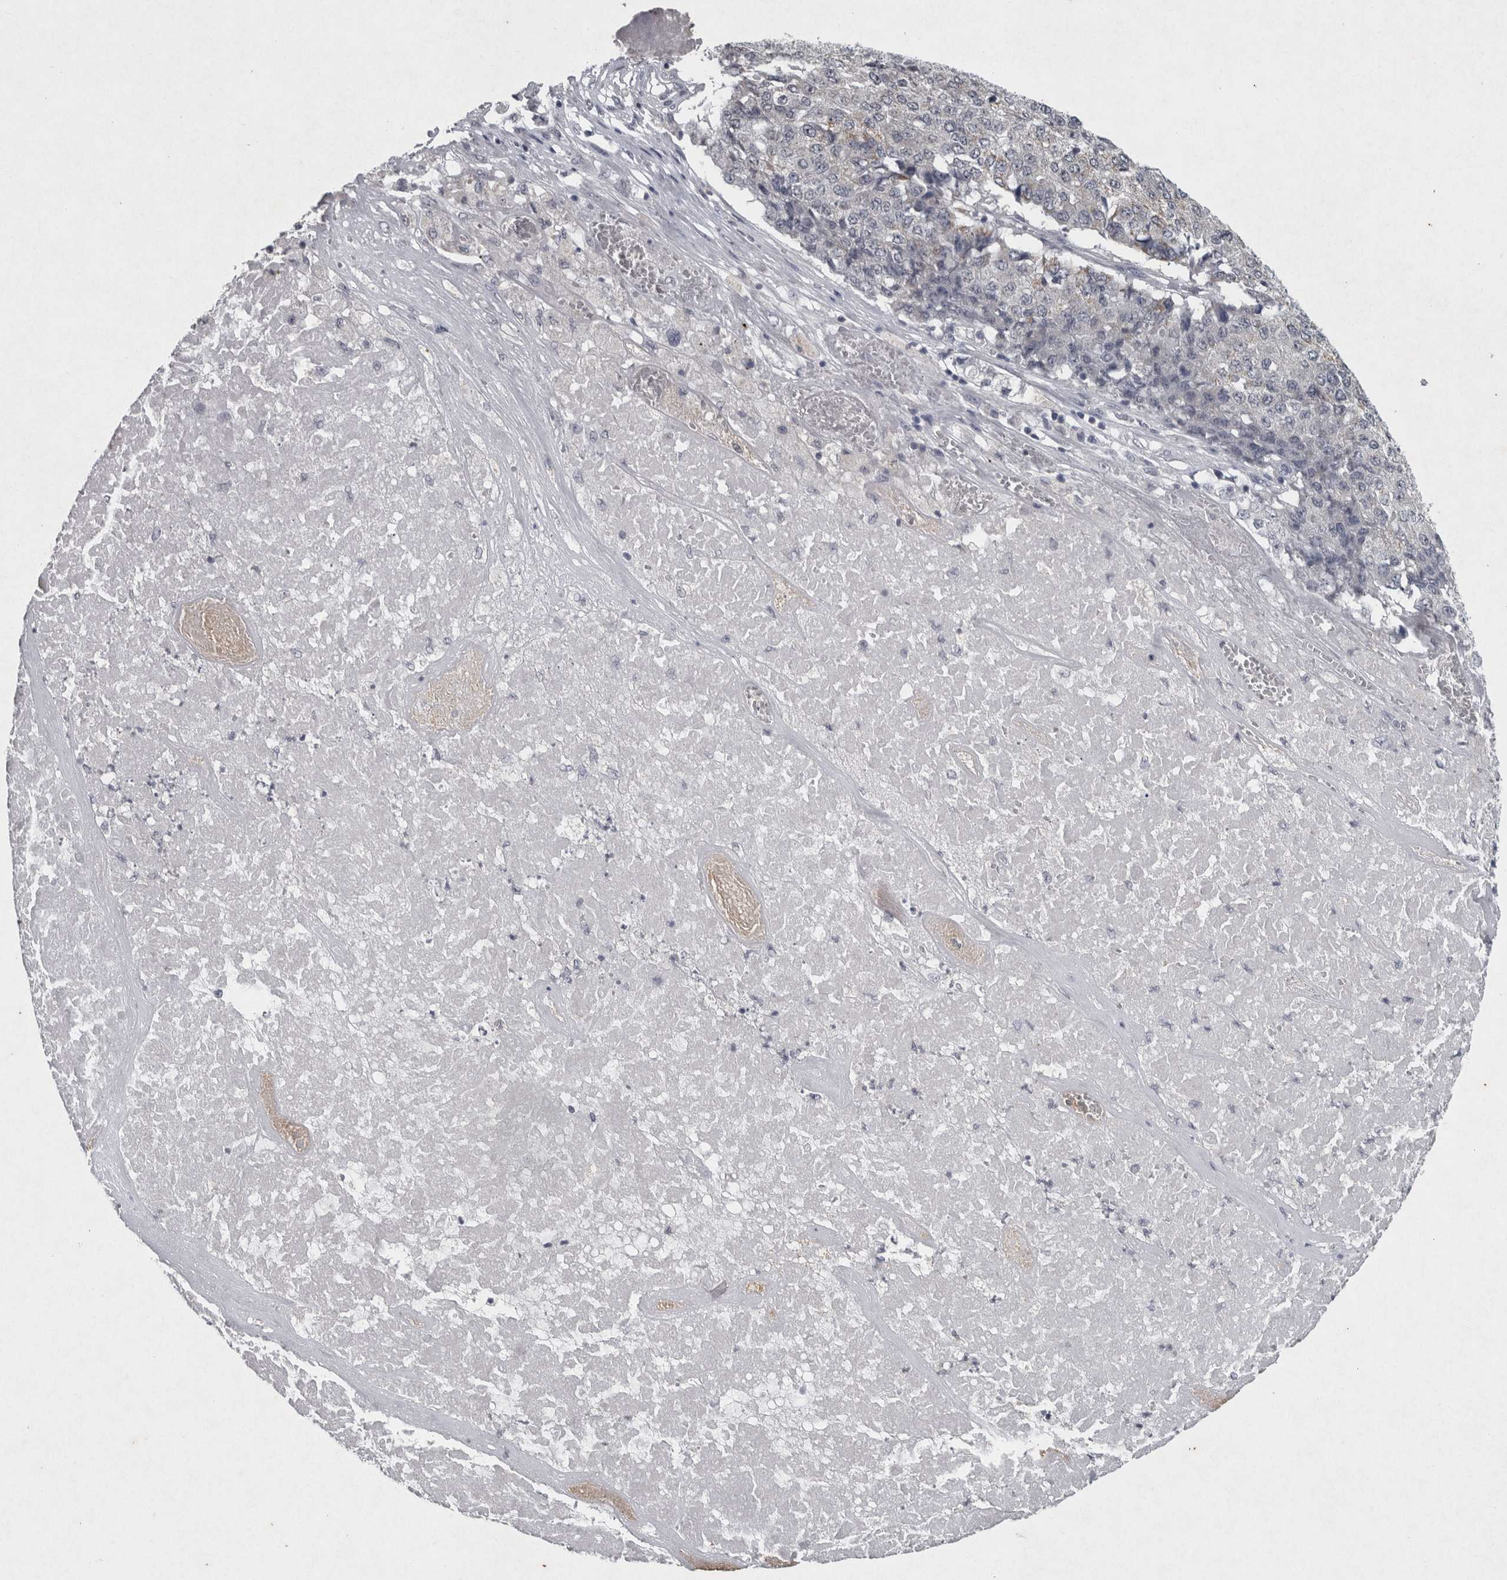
{"staining": {"intensity": "negative", "quantity": "none", "location": "none"}, "tissue": "pancreatic cancer", "cell_type": "Tumor cells", "image_type": "cancer", "snomed": [{"axis": "morphology", "description": "Adenocarcinoma, NOS"}, {"axis": "topography", "description": "Pancreas"}], "caption": "This micrograph is of pancreatic cancer (adenocarcinoma) stained with IHC to label a protein in brown with the nuclei are counter-stained blue. There is no expression in tumor cells. (DAB (3,3'-diaminobenzidine) immunohistochemistry (IHC), high magnification).", "gene": "WNT7A", "patient": {"sex": "male", "age": 50}}